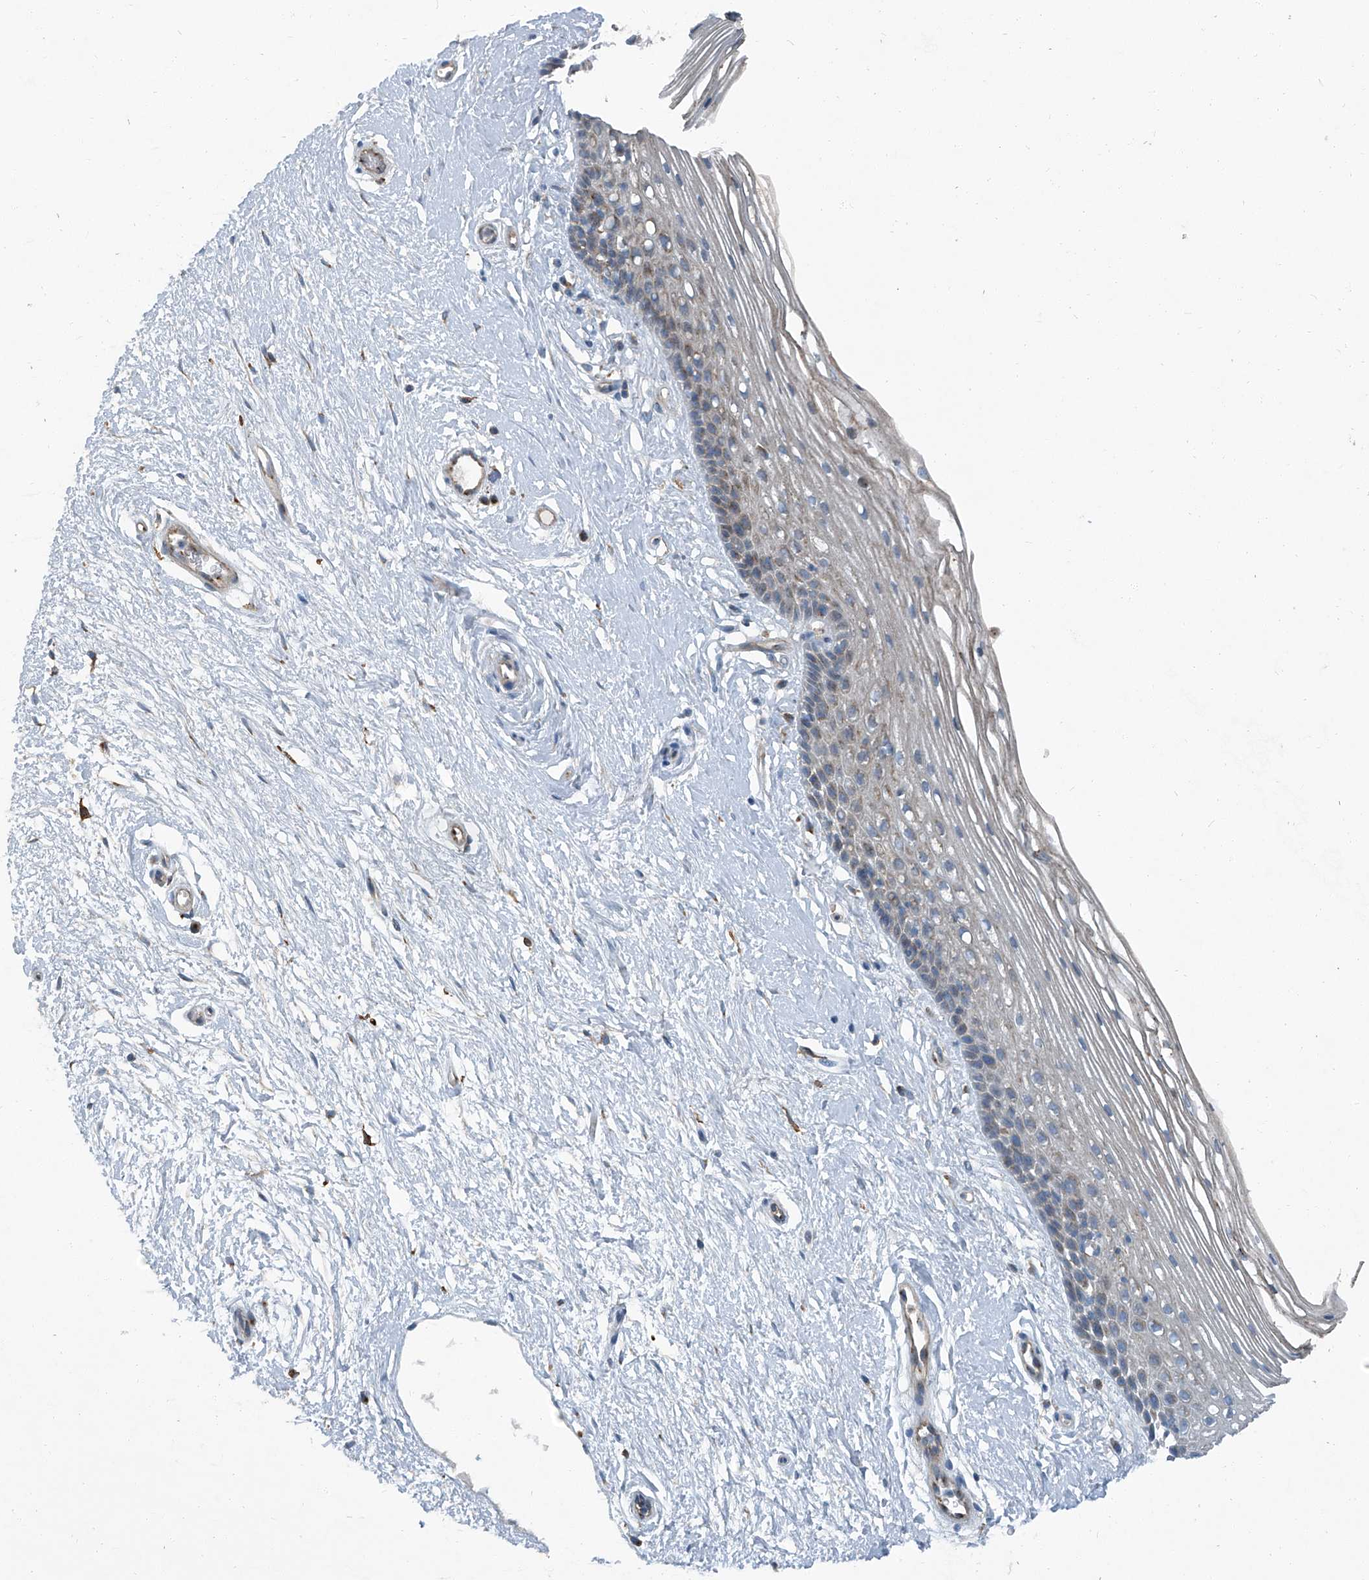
{"staining": {"intensity": "weak", "quantity": "25%-75%", "location": "cytoplasmic/membranous"}, "tissue": "vagina", "cell_type": "Squamous epithelial cells", "image_type": "normal", "snomed": [{"axis": "morphology", "description": "Normal tissue, NOS"}, {"axis": "topography", "description": "Vagina"}], "caption": "Unremarkable vagina shows weak cytoplasmic/membranous expression in approximately 25%-75% of squamous epithelial cells The protein is stained brown, and the nuclei are stained in blue (DAB (3,3'-diaminobenzidine) IHC with brightfield microscopy, high magnification)..", "gene": "PIGH", "patient": {"sex": "female", "age": 46}}